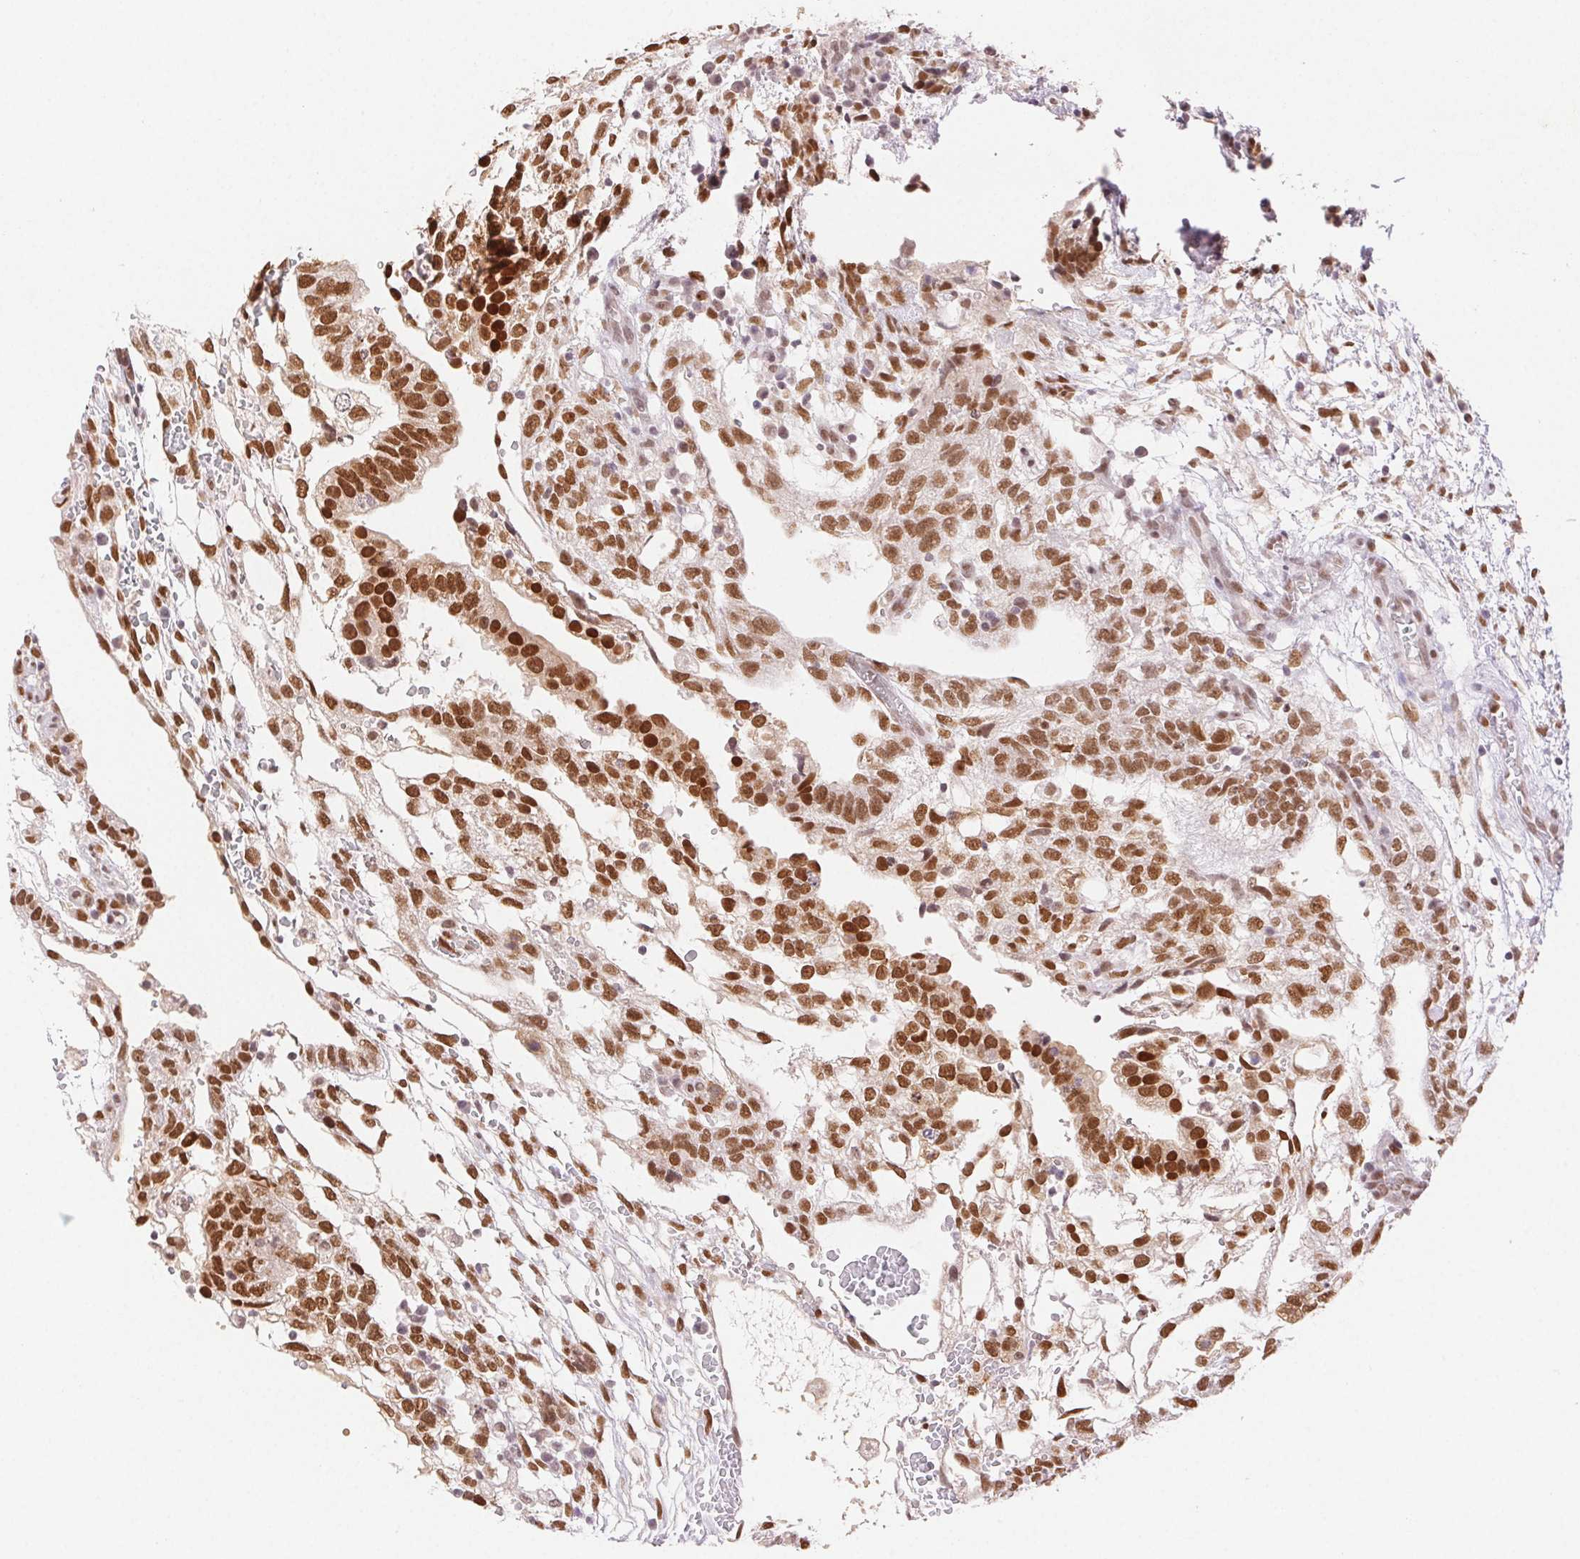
{"staining": {"intensity": "strong", "quantity": ">75%", "location": "nuclear"}, "tissue": "testis cancer", "cell_type": "Tumor cells", "image_type": "cancer", "snomed": [{"axis": "morphology", "description": "Normal tissue, NOS"}, {"axis": "morphology", "description": "Carcinoma, Embryonal, NOS"}, {"axis": "topography", "description": "Testis"}], "caption": "High-magnification brightfield microscopy of testis embryonal carcinoma stained with DAB (brown) and counterstained with hematoxylin (blue). tumor cells exhibit strong nuclear staining is present in about>75% of cells.", "gene": "H2AZ2", "patient": {"sex": "male", "age": 32}}